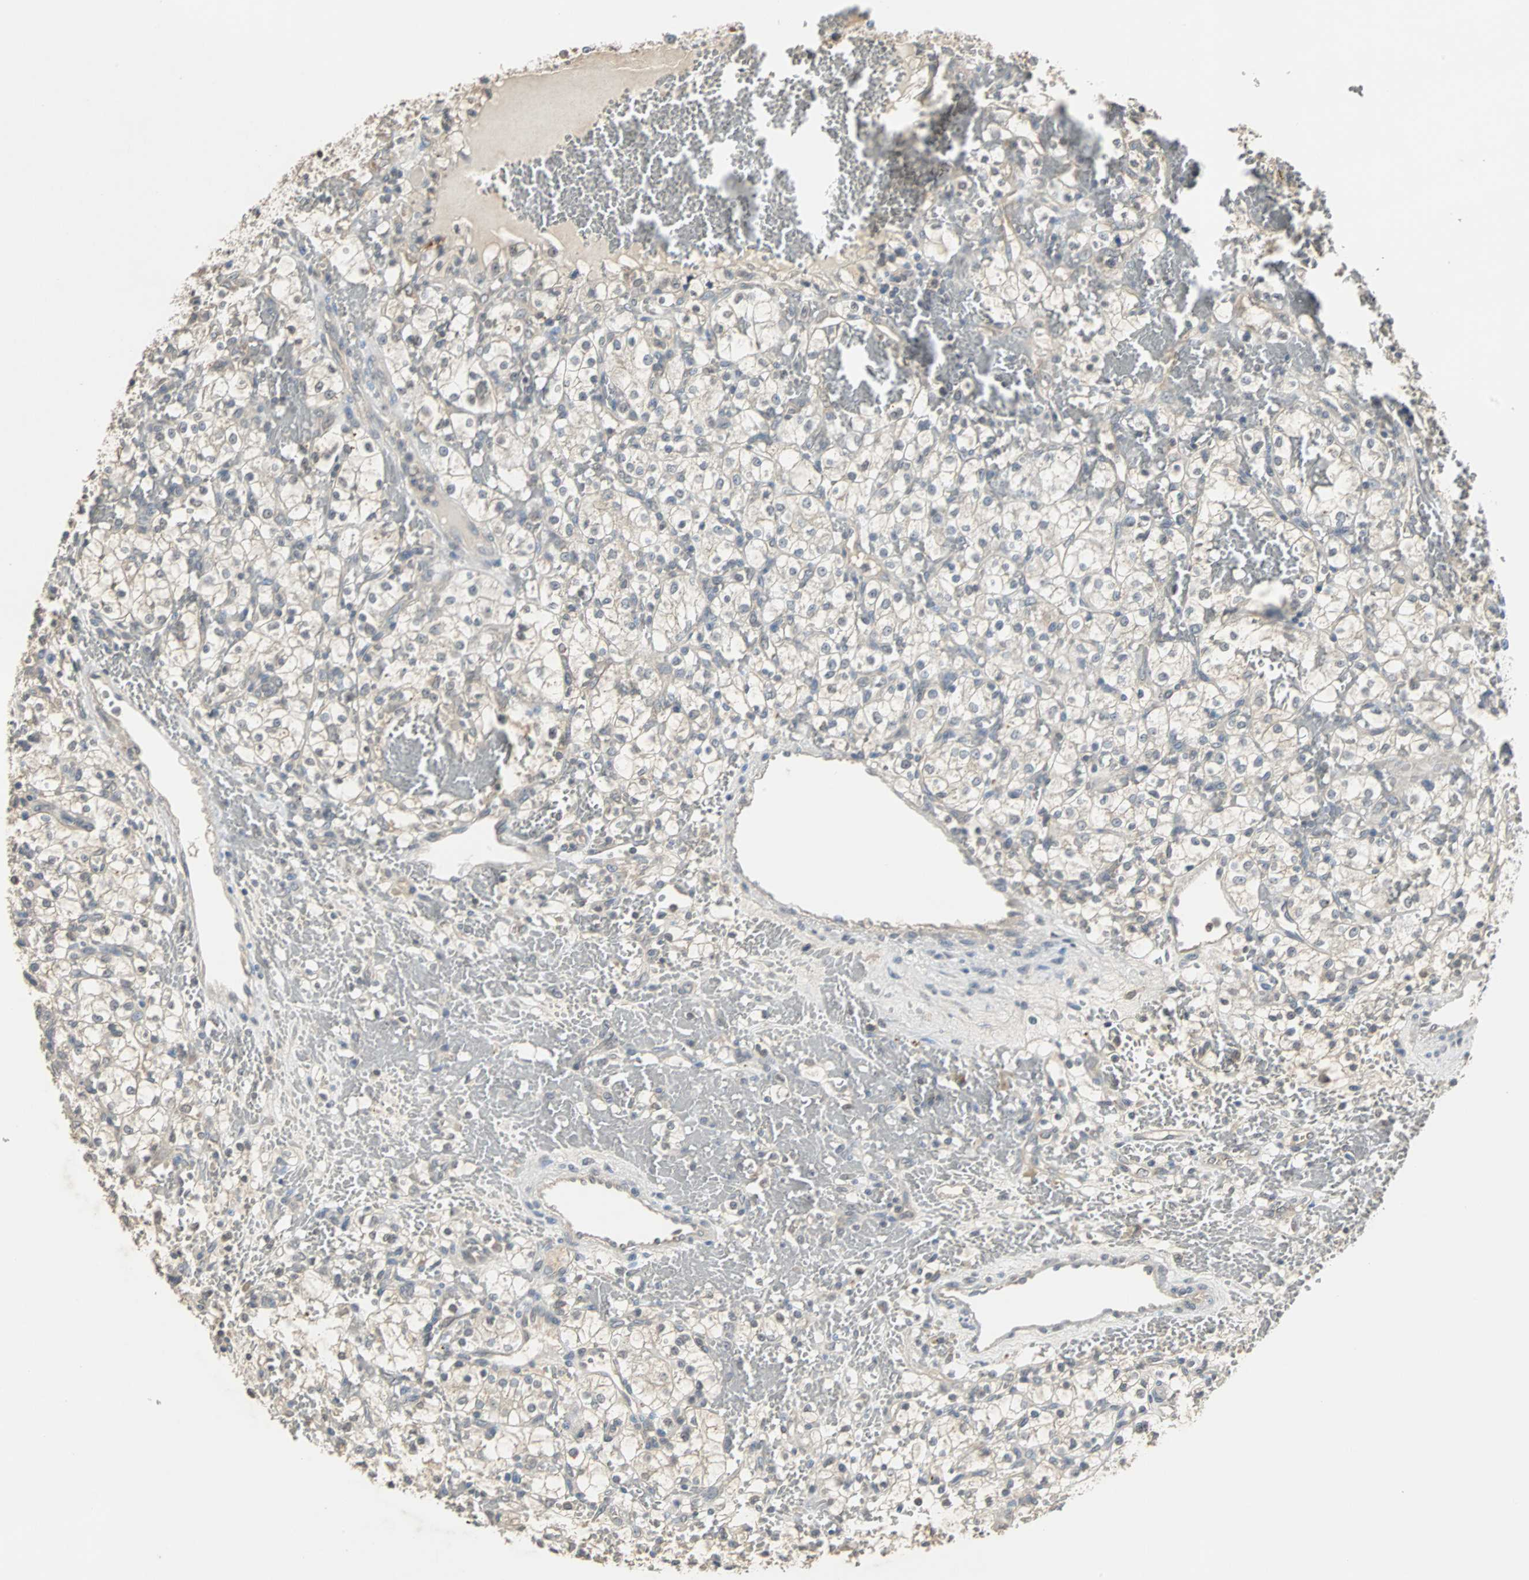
{"staining": {"intensity": "negative", "quantity": "none", "location": "none"}, "tissue": "renal cancer", "cell_type": "Tumor cells", "image_type": "cancer", "snomed": [{"axis": "morphology", "description": "Adenocarcinoma, NOS"}, {"axis": "topography", "description": "Kidney"}], "caption": "Immunohistochemistry of renal adenocarcinoma reveals no positivity in tumor cells.", "gene": "ABHD2", "patient": {"sex": "female", "age": 60}}